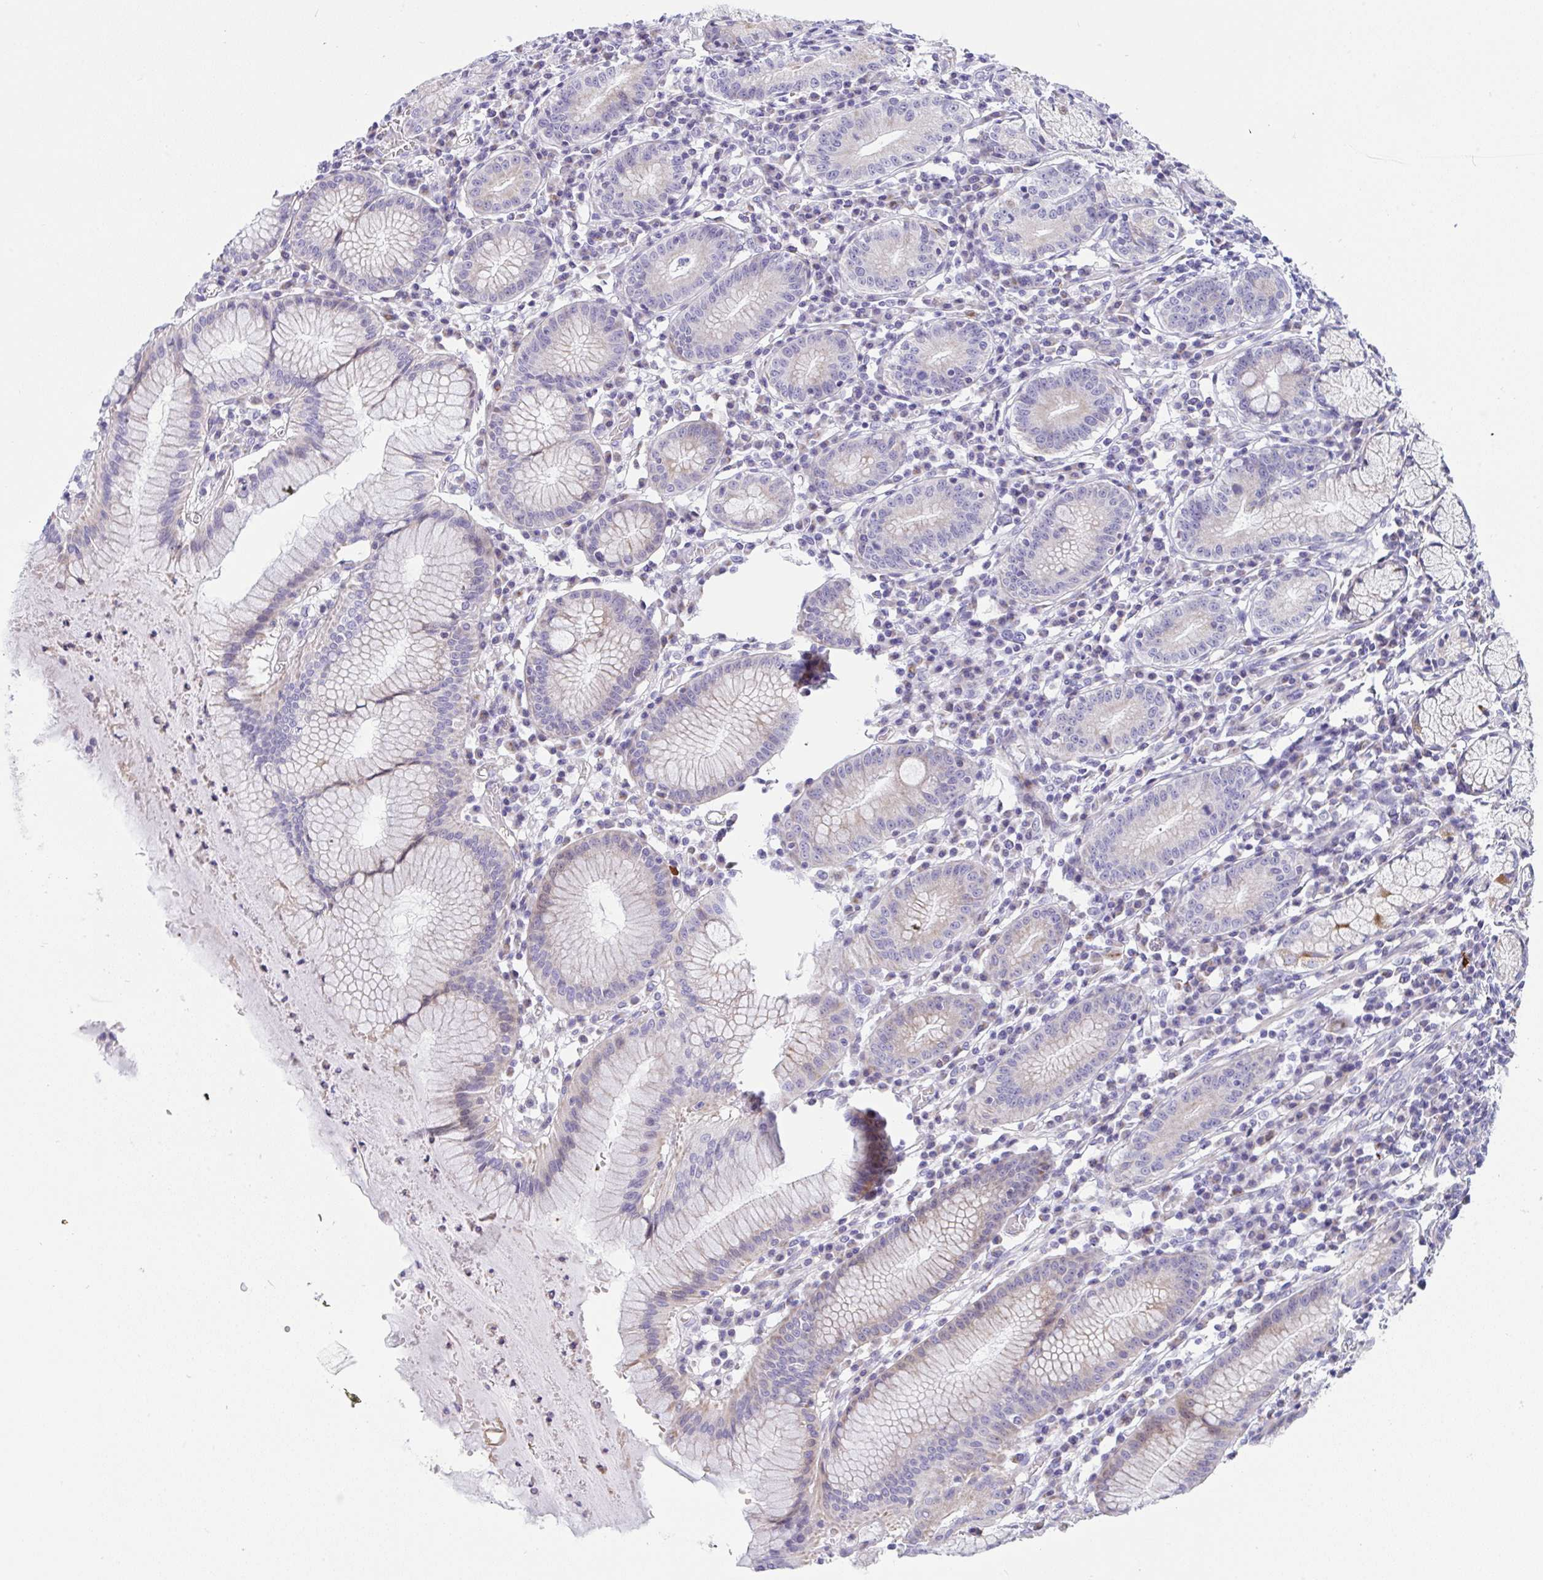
{"staining": {"intensity": "moderate", "quantity": "25%-75%", "location": "cytoplasmic/membranous"}, "tissue": "stomach", "cell_type": "Glandular cells", "image_type": "normal", "snomed": [{"axis": "morphology", "description": "Normal tissue, NOS"}, {"axis": "topography", "description": "Stomach"}], "caption": "Immunohistochemical staining of benign stomach displays 25%-75% levels of moderate cytoplasmic/membranous protein positivity in approximately 25%-75% of glandular cells.", "gene": "NTN1", "patient": {"sex": "male", "age": 55}}